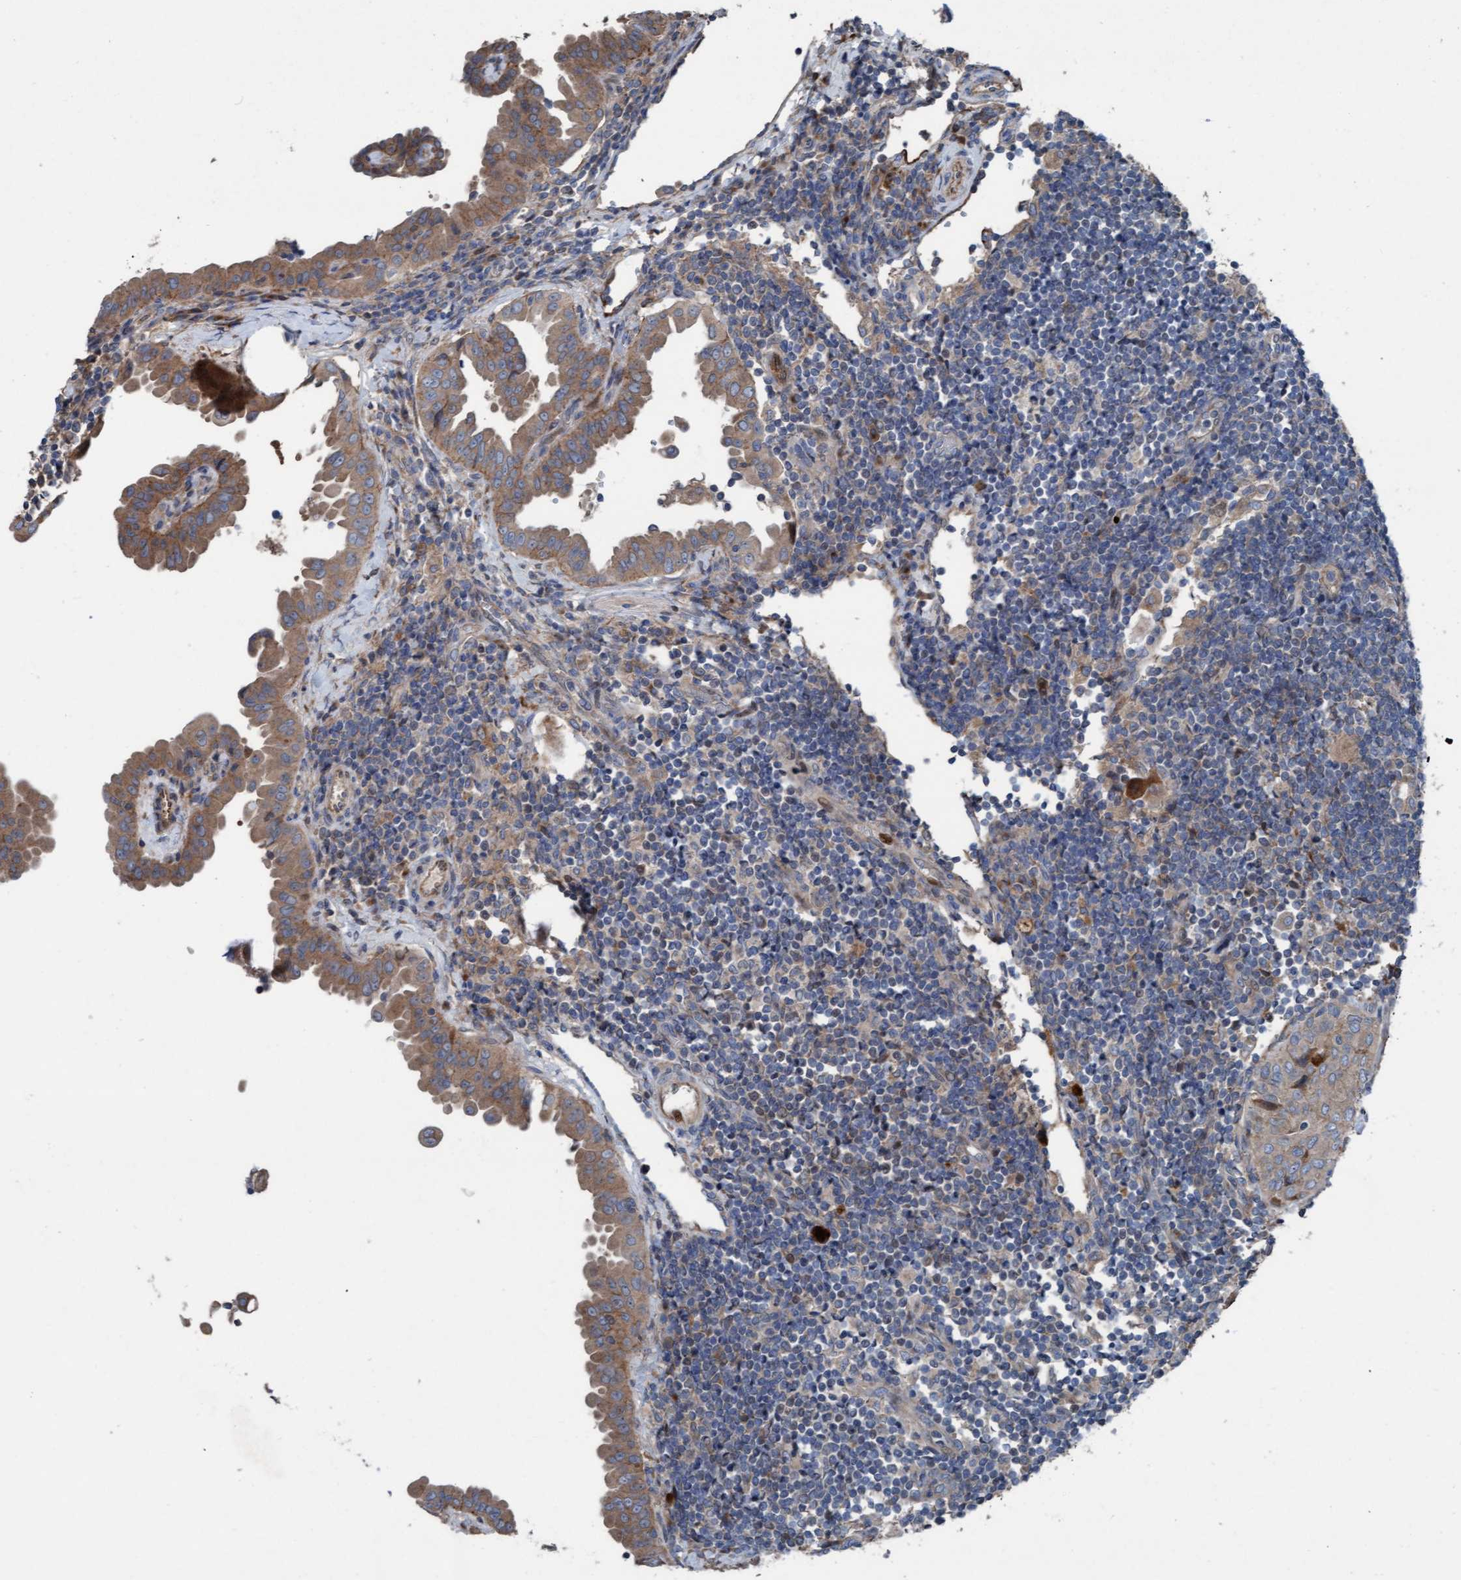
{"staining": {"intensity": "moderate", "quantity": ">75%", "location": "cytoplasmic/membranous"}, "tissue": "thyroid cancer", "cell_type": "Tumor cells", "image_type": "cancer", "snomed": [{"axis": "morphology", "description": "Papillary adenocarcinoma, NOS"}, {"axis": "topography", "description": "Thyroid gland"}], "caption": "Brown immunohistochemical staining in human thyroid cancer exhibits moderate cytoplasmic/membranous staining in approximately >75% of tumor cells.", "gene": "KLHL26", "patient": {"sex": "male", "age": 33}}